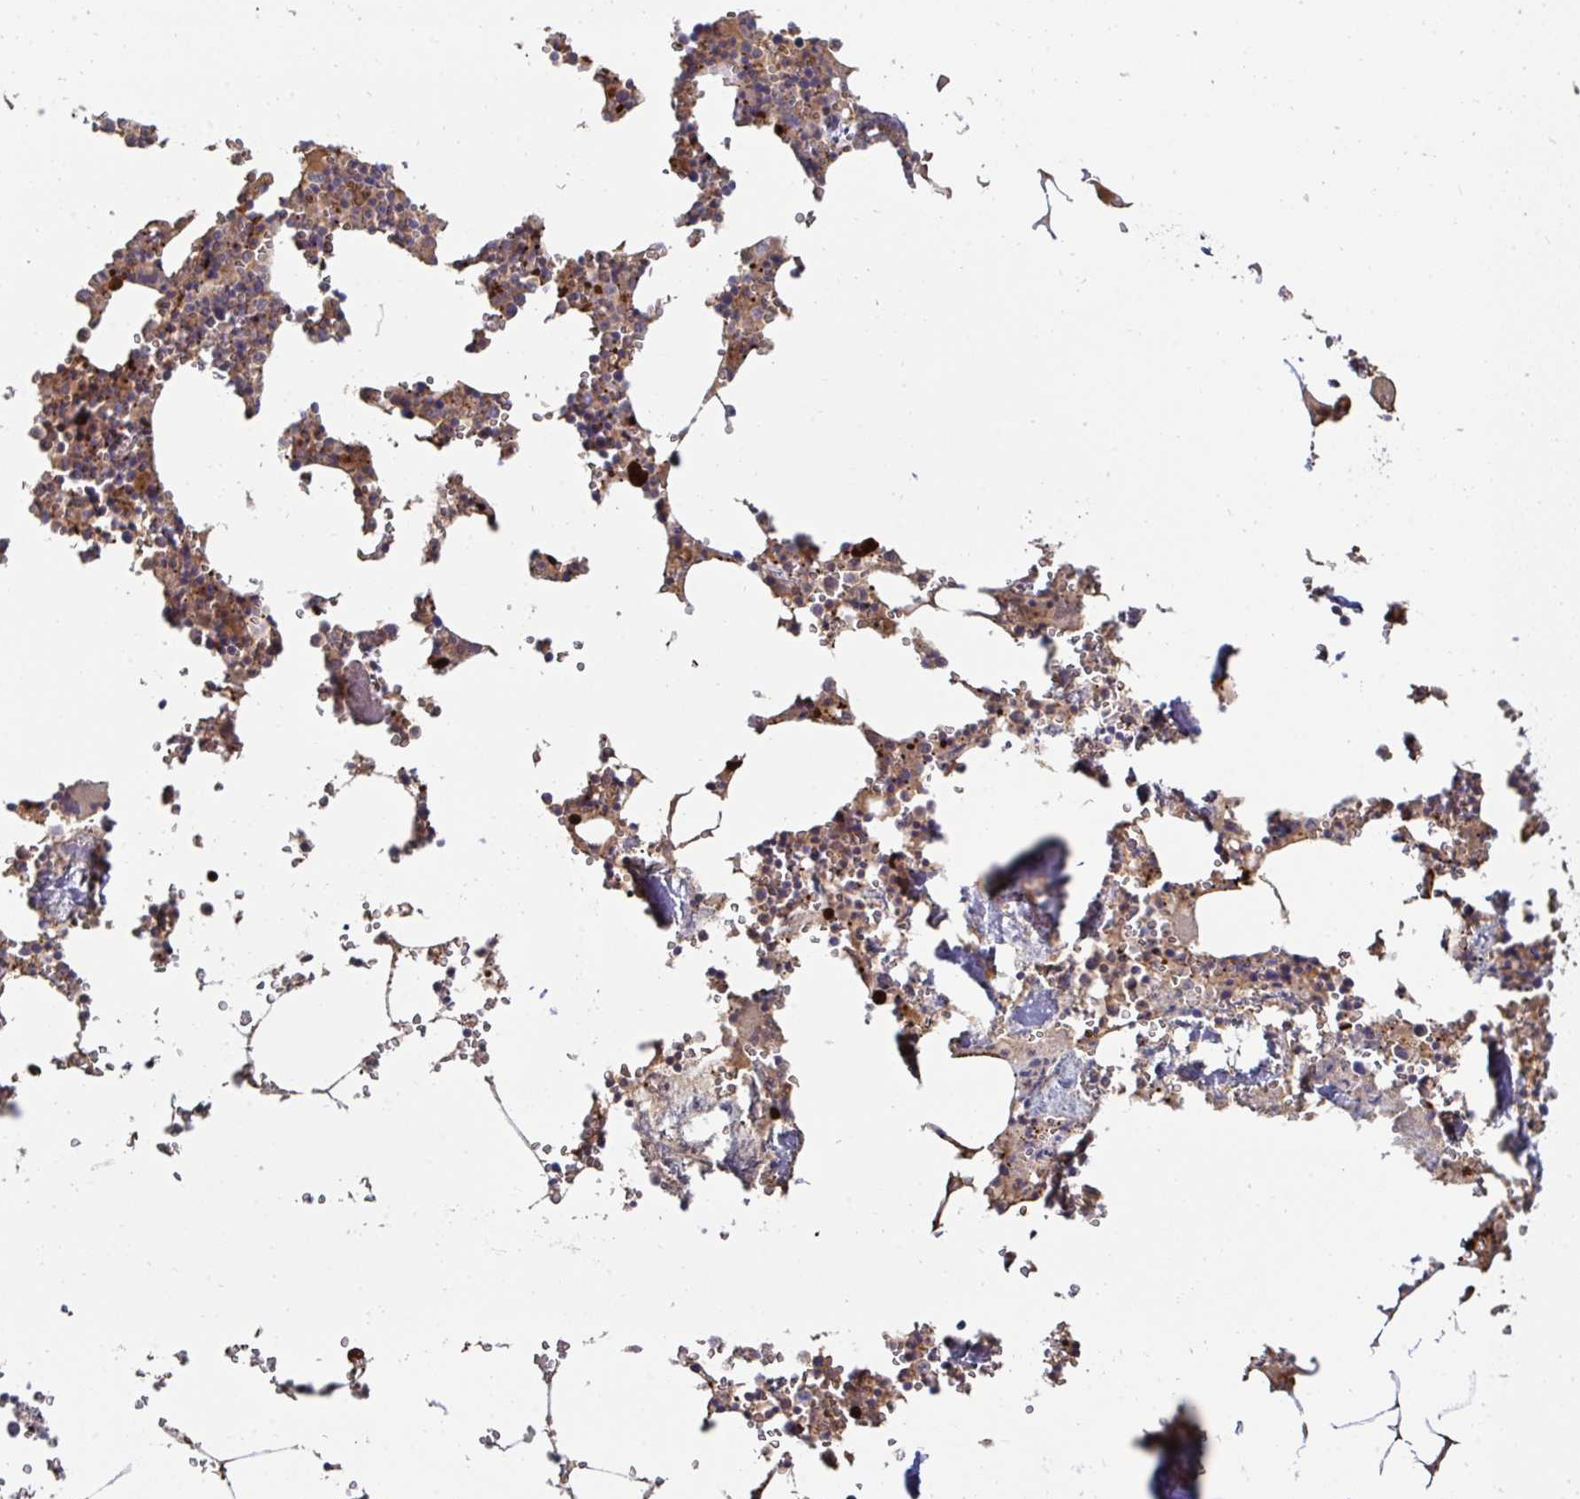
{"staining": {"intensity": "moderate", "quantity": "25%-75%", "location": "cytoplasmic/membranous"}, "tissue": "bone marrow", "cell_type": "Hematopoietic cells", "image_type": "normal", "snomed": [{"axis": "morphology", "description": "Normal tissue, NOS"}, {"axis": "topography", "description": "Bone marrow"}], "caption": "This micrograph shows immunohistochemistry staining of benign human bone marrow, with medium moderate cytoplasmic/membranous staining in about 25%-75% of hematopoietic cells.", "gene": "FBXL13", "patient": {"sex": "male", "age": 54}}